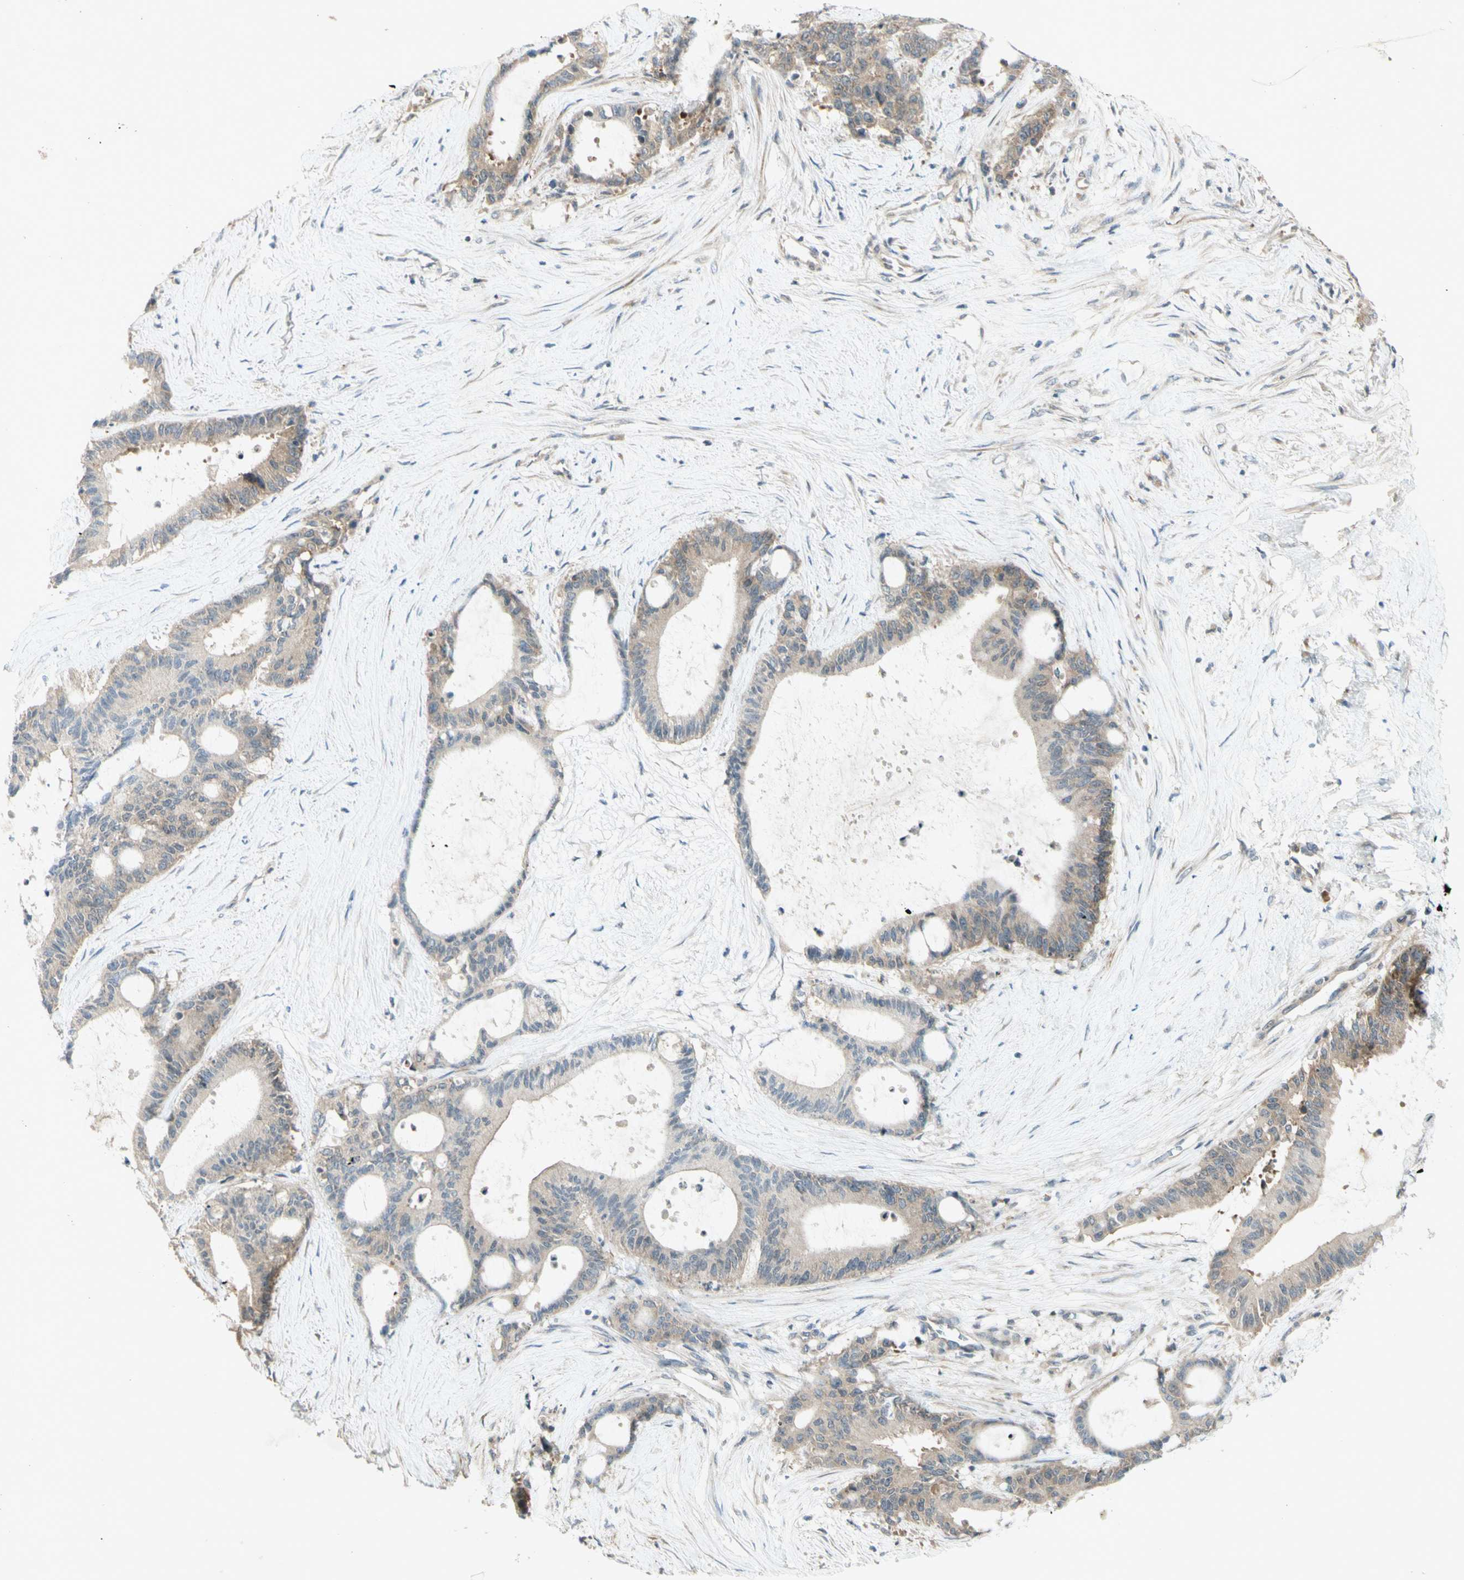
{"staining": {"intensity": "weak", "quantity": ">75%", "location": "cytoplasmic/membranous"}, "tissue": "liver cancer", "cell_type": "Tumor cells", "image_type": "cancer", "snomed": [{"axis": "morphology", "description": "Cholangiocarcinoma"}, {"axis": "topography", "description": "Liver"}], "caption": "The histopathology image shows a brown stain indicating the presence of a protein in the cytoplasmic/membranous of tumor cells in liver cancer (cholangiocarcinoma).", "gene": "ETF1", "patient": {"sex": "female", "age": 73}}